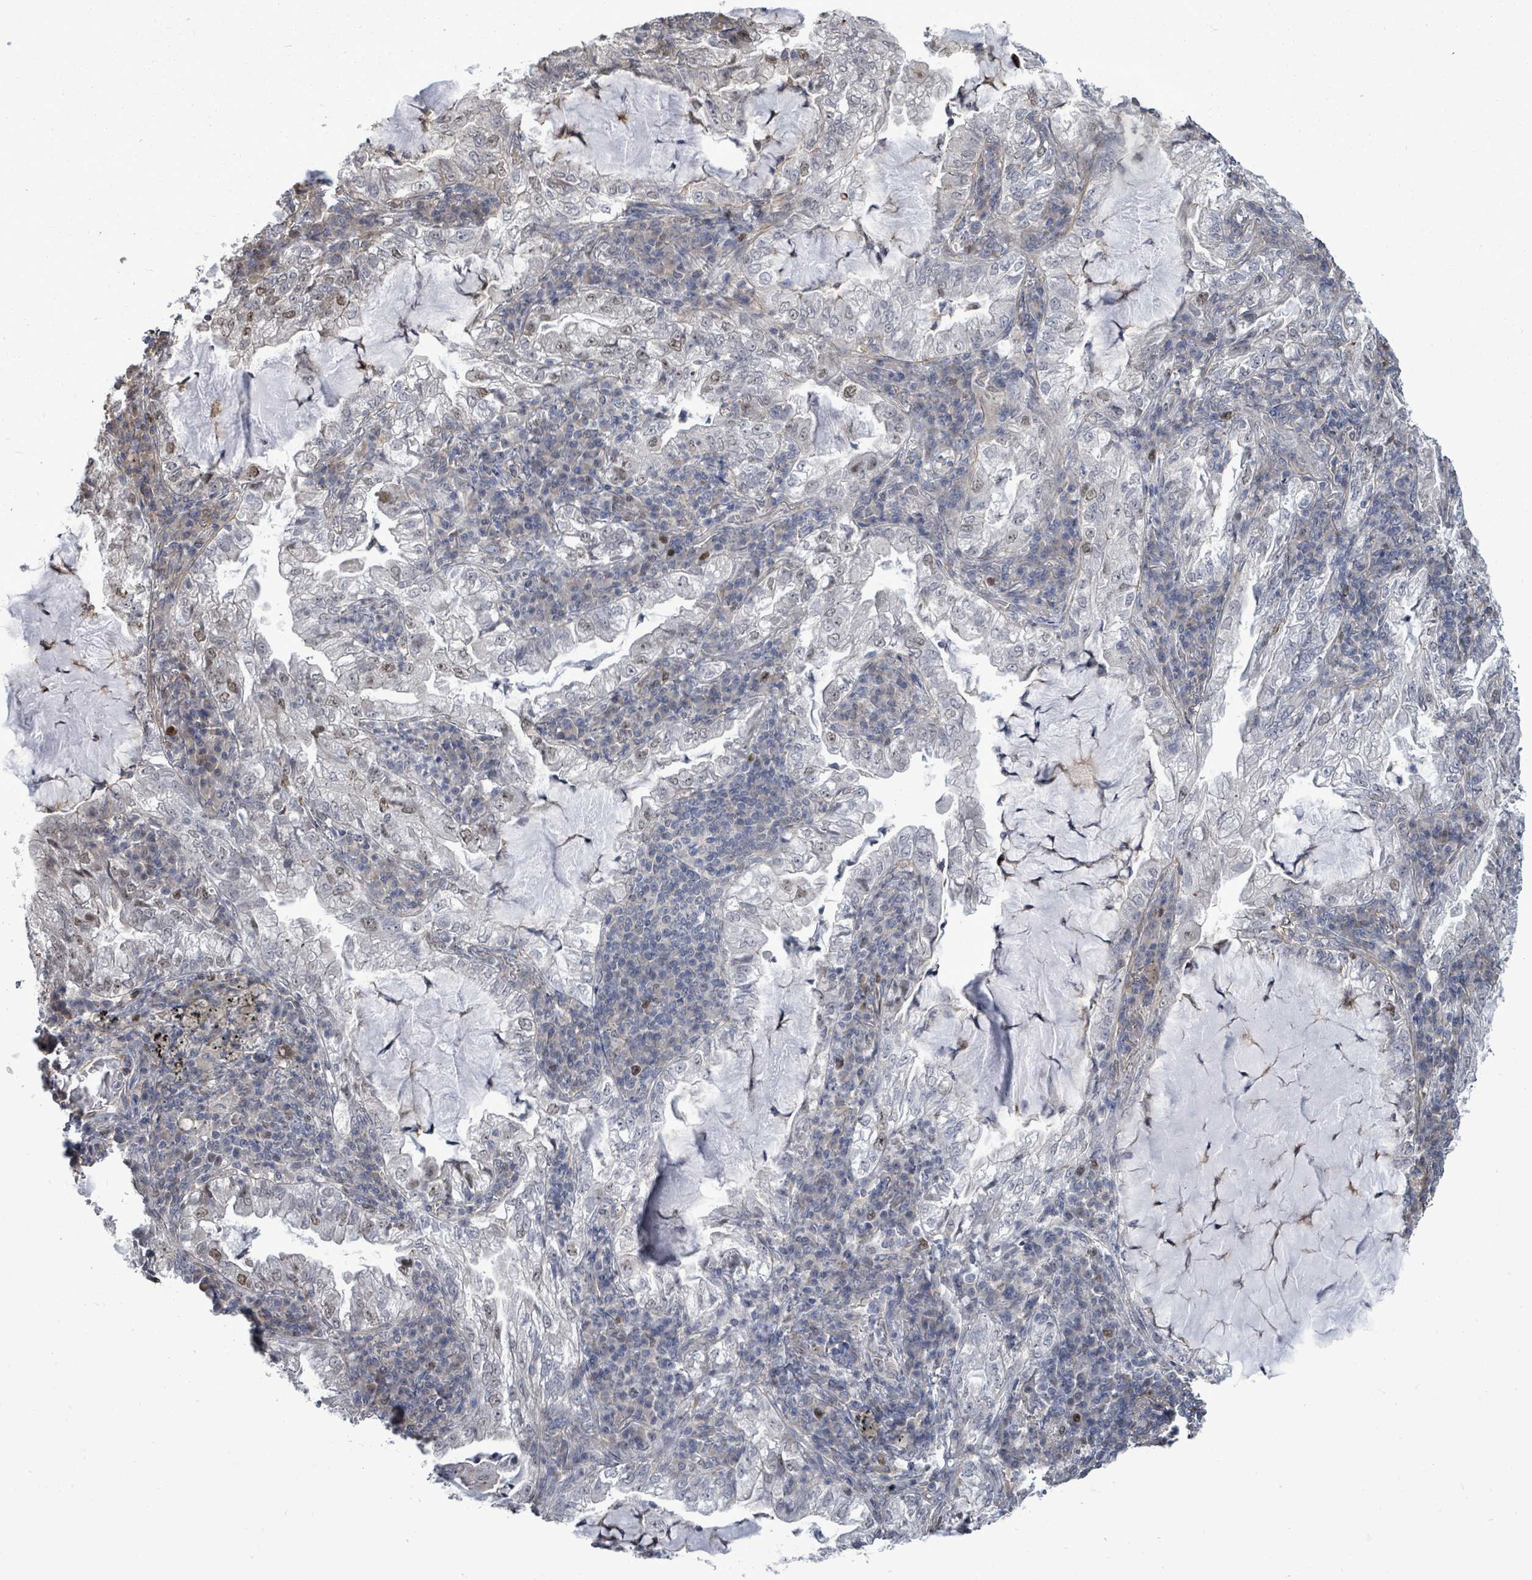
{"staining": {"intensity": "weak", "quantity": "<25%", "location": "nuclear"}, "tissue": "lung cancer", "cell_type": "Tumor cells", "image_type": "cancer", "snomed": [{"axis": "morphology", "description": "Adenocarcinoma, NOS"}, {"axis": "topography", "description": "Lung"}], "caption": "Immunohistochemistry image of human lung cancer (adenocarcinoma) stained for a protein (brown), which exhibits no staining in tumor cells. (IHC, brightfield microscopy, high magnification).", "gene": "PAPSS1", "patient": {"sex": "female", "age": 73}}